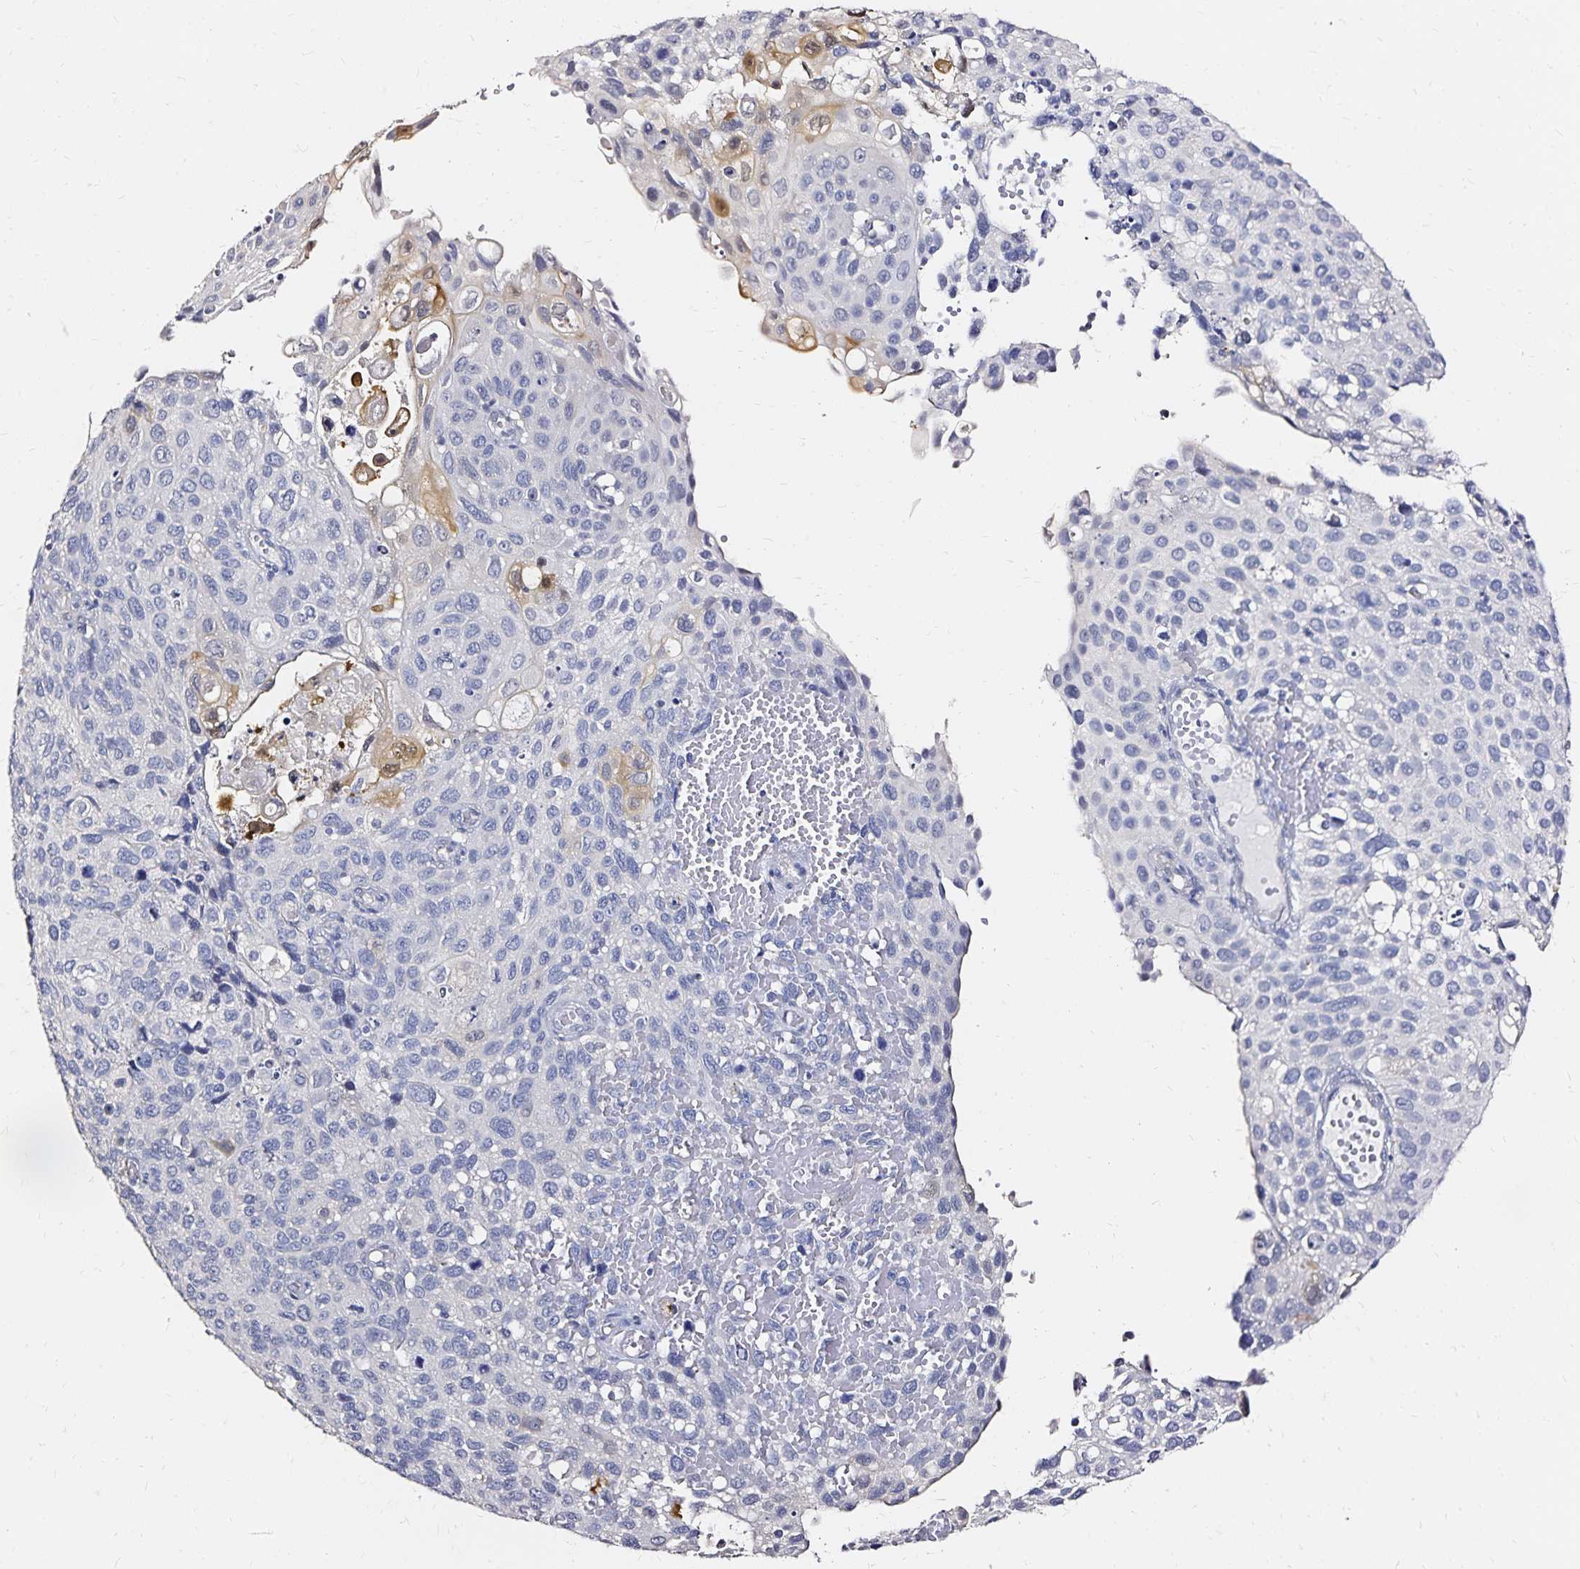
{"staining": {"intensity": "negative", "quantity": "none", "location": "none"}, "tissue": "cervical cancer", "cell_type": "Tumor cells", "image_type": "cancer", "snomed": [{"axis": "morphology", "description": "Squamous cell carcinoma, NOS"}, {"axis": "topography", "description": "Cervix"}], "caption": "The immunohistochemistry (IHC) photomicrograph has no significant positivity in tumor cells of cervical cancer (squamous cell carcinoma) tissue.", "gene": "SLC5A1", "patient": {"sex": "female", "age": 70}}